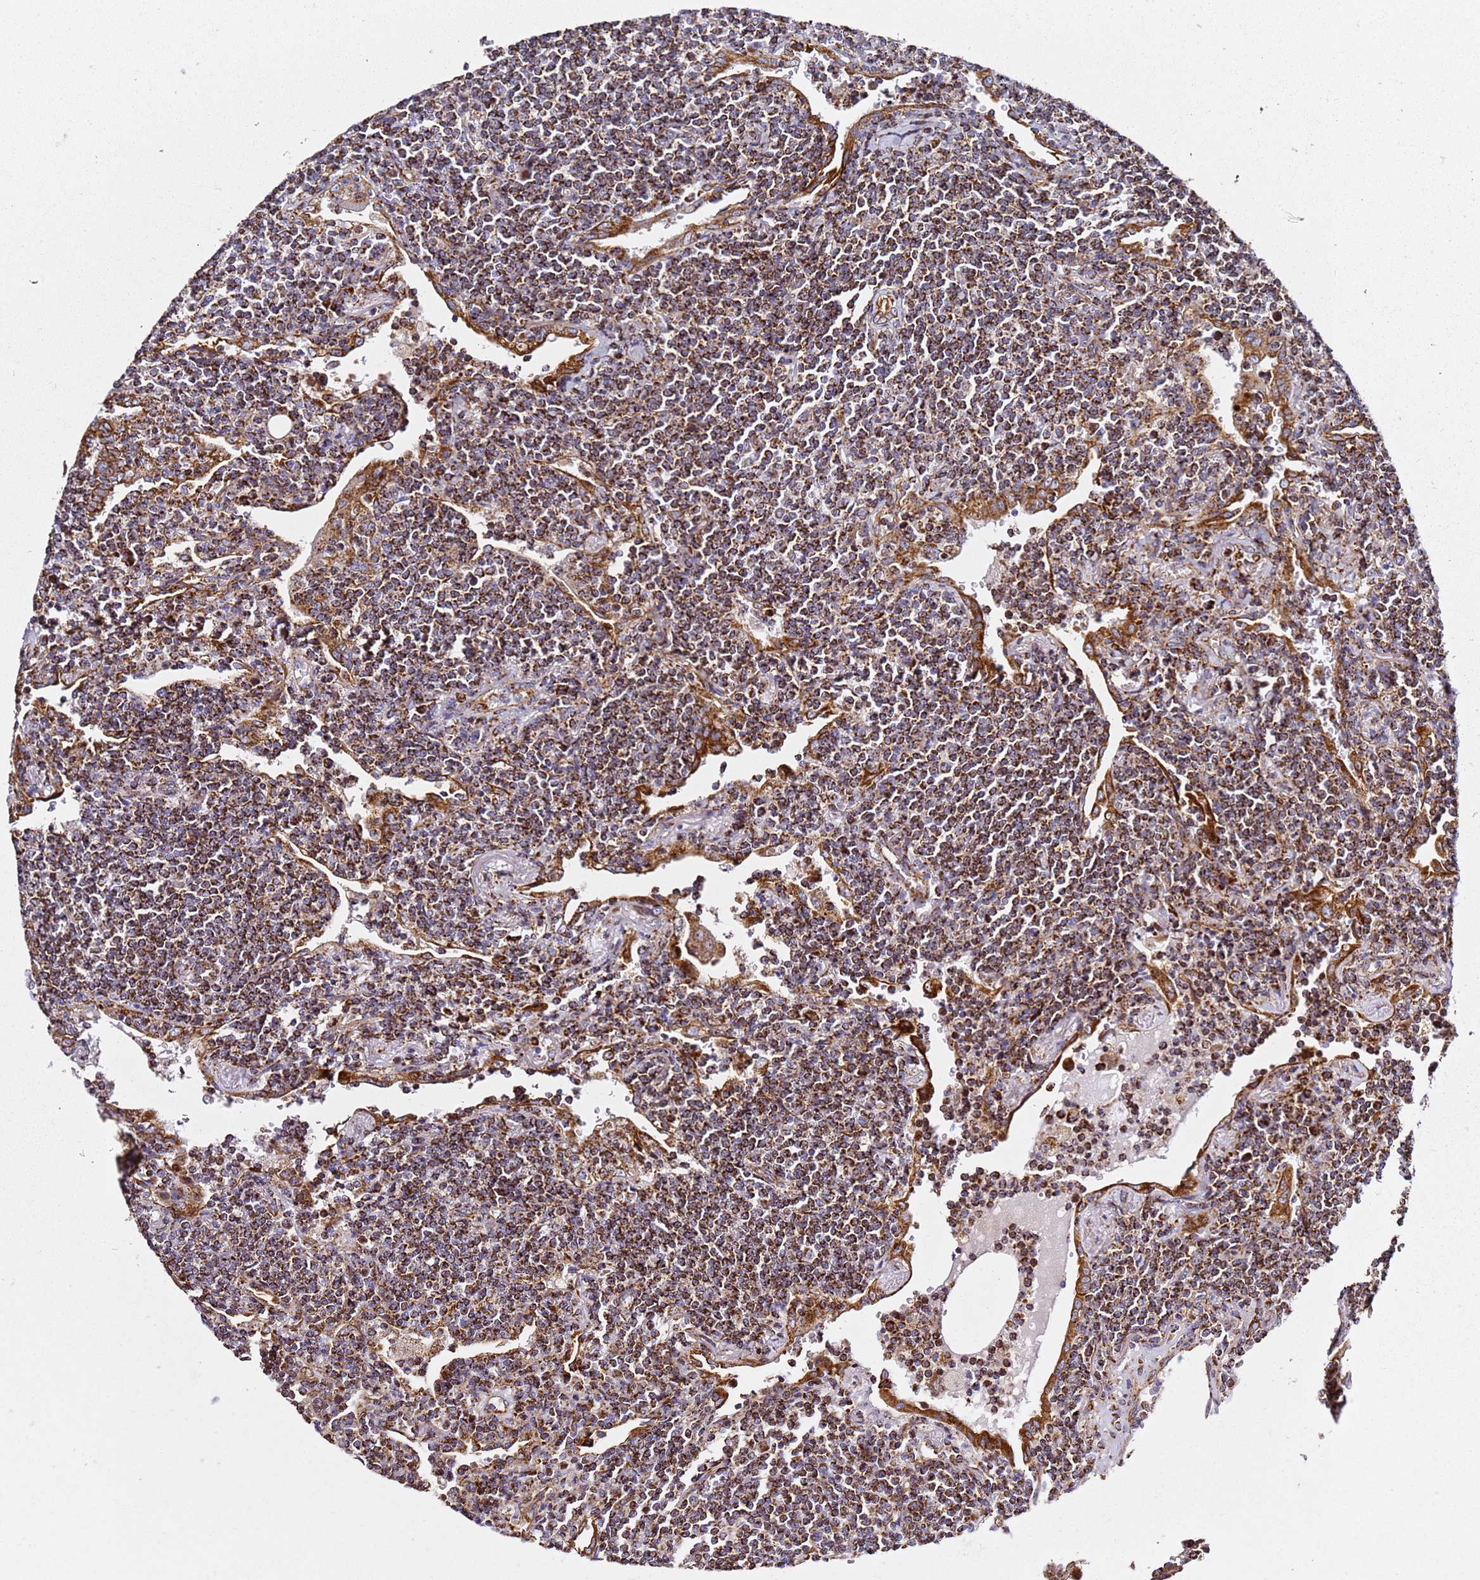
{"staining": {"intensity": "strong", "quantity": ">75%", "location": "cytoplasmic/membranous"}, "tissue": "lymphoma", "cell_type": "Tumor cells", "image_type": "cancer", "snomed": [{"axis": "morphology", "description": "Malignant lymphoma, non-Hodgkin's type, Low grade"}, {"axis": "topography", "description": "Lung"}], "caption": "This micrograph shows lymphoma stained with immunohistochemistry to label a protein in brown. The cytoplasmic/membranous of tumor cells show strong positivity for the protein. Nuclei are counter-stained blue.", "gene": "NDUFA3", "patient": {"sex": "female", "age": 71}}